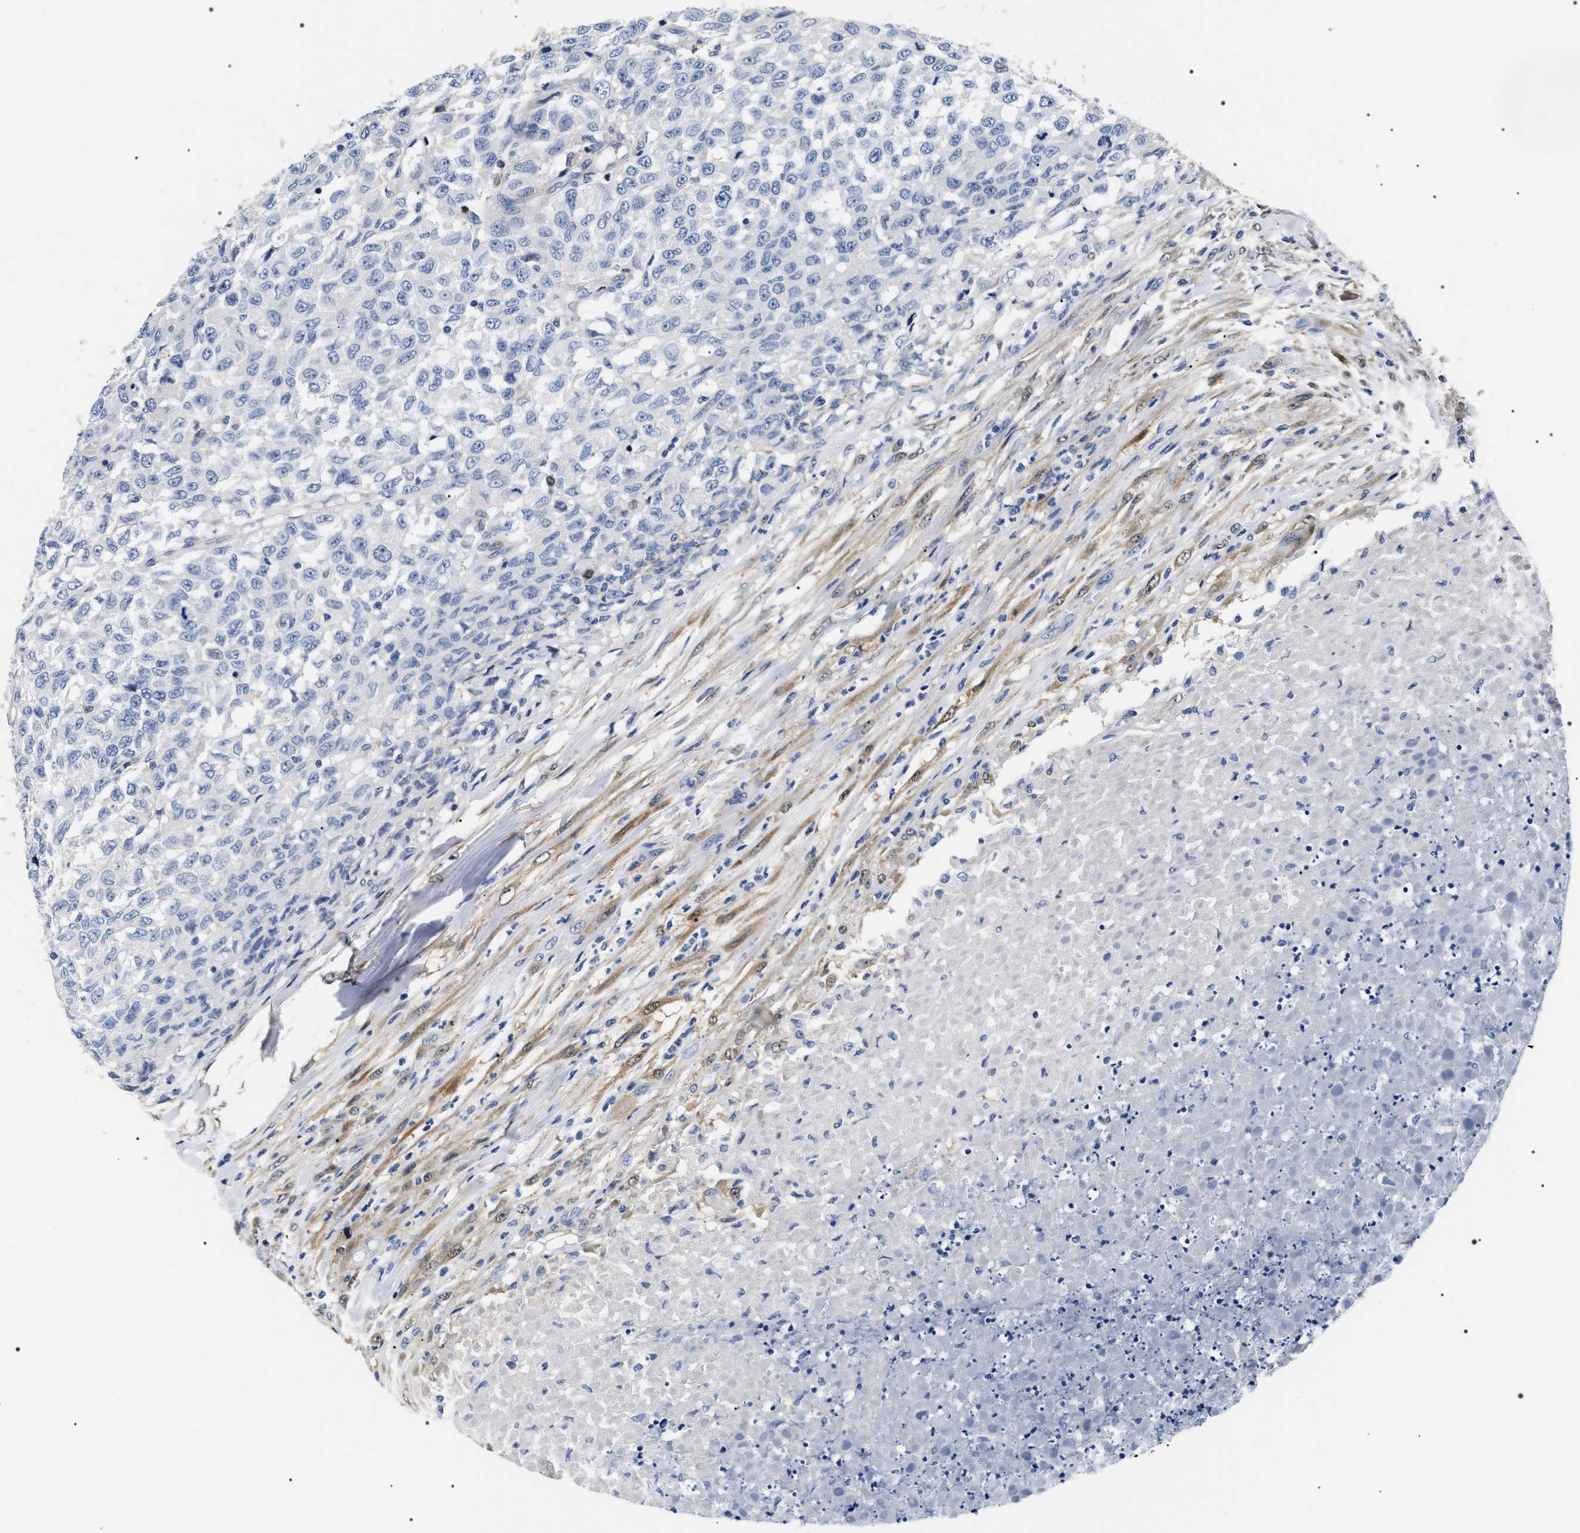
{"staining": {"intensity": "negative", "quantity": "none", "location": "none"}, "tissue": "testis cancer", "cell_type": "Tumor cells", "image_type": "cancer", "snomed": [{"axis": "morphology", "description": "Seminoma, NOS"}, {"axis": "topography", "description": "Testis"}], "caption": "This is an immunohistochemistry micrograph of testis cancer (seminoma). There is no expression in tumor cells.", "gene": "BAG2", "patient": {"sex": "male", "age": 59}}